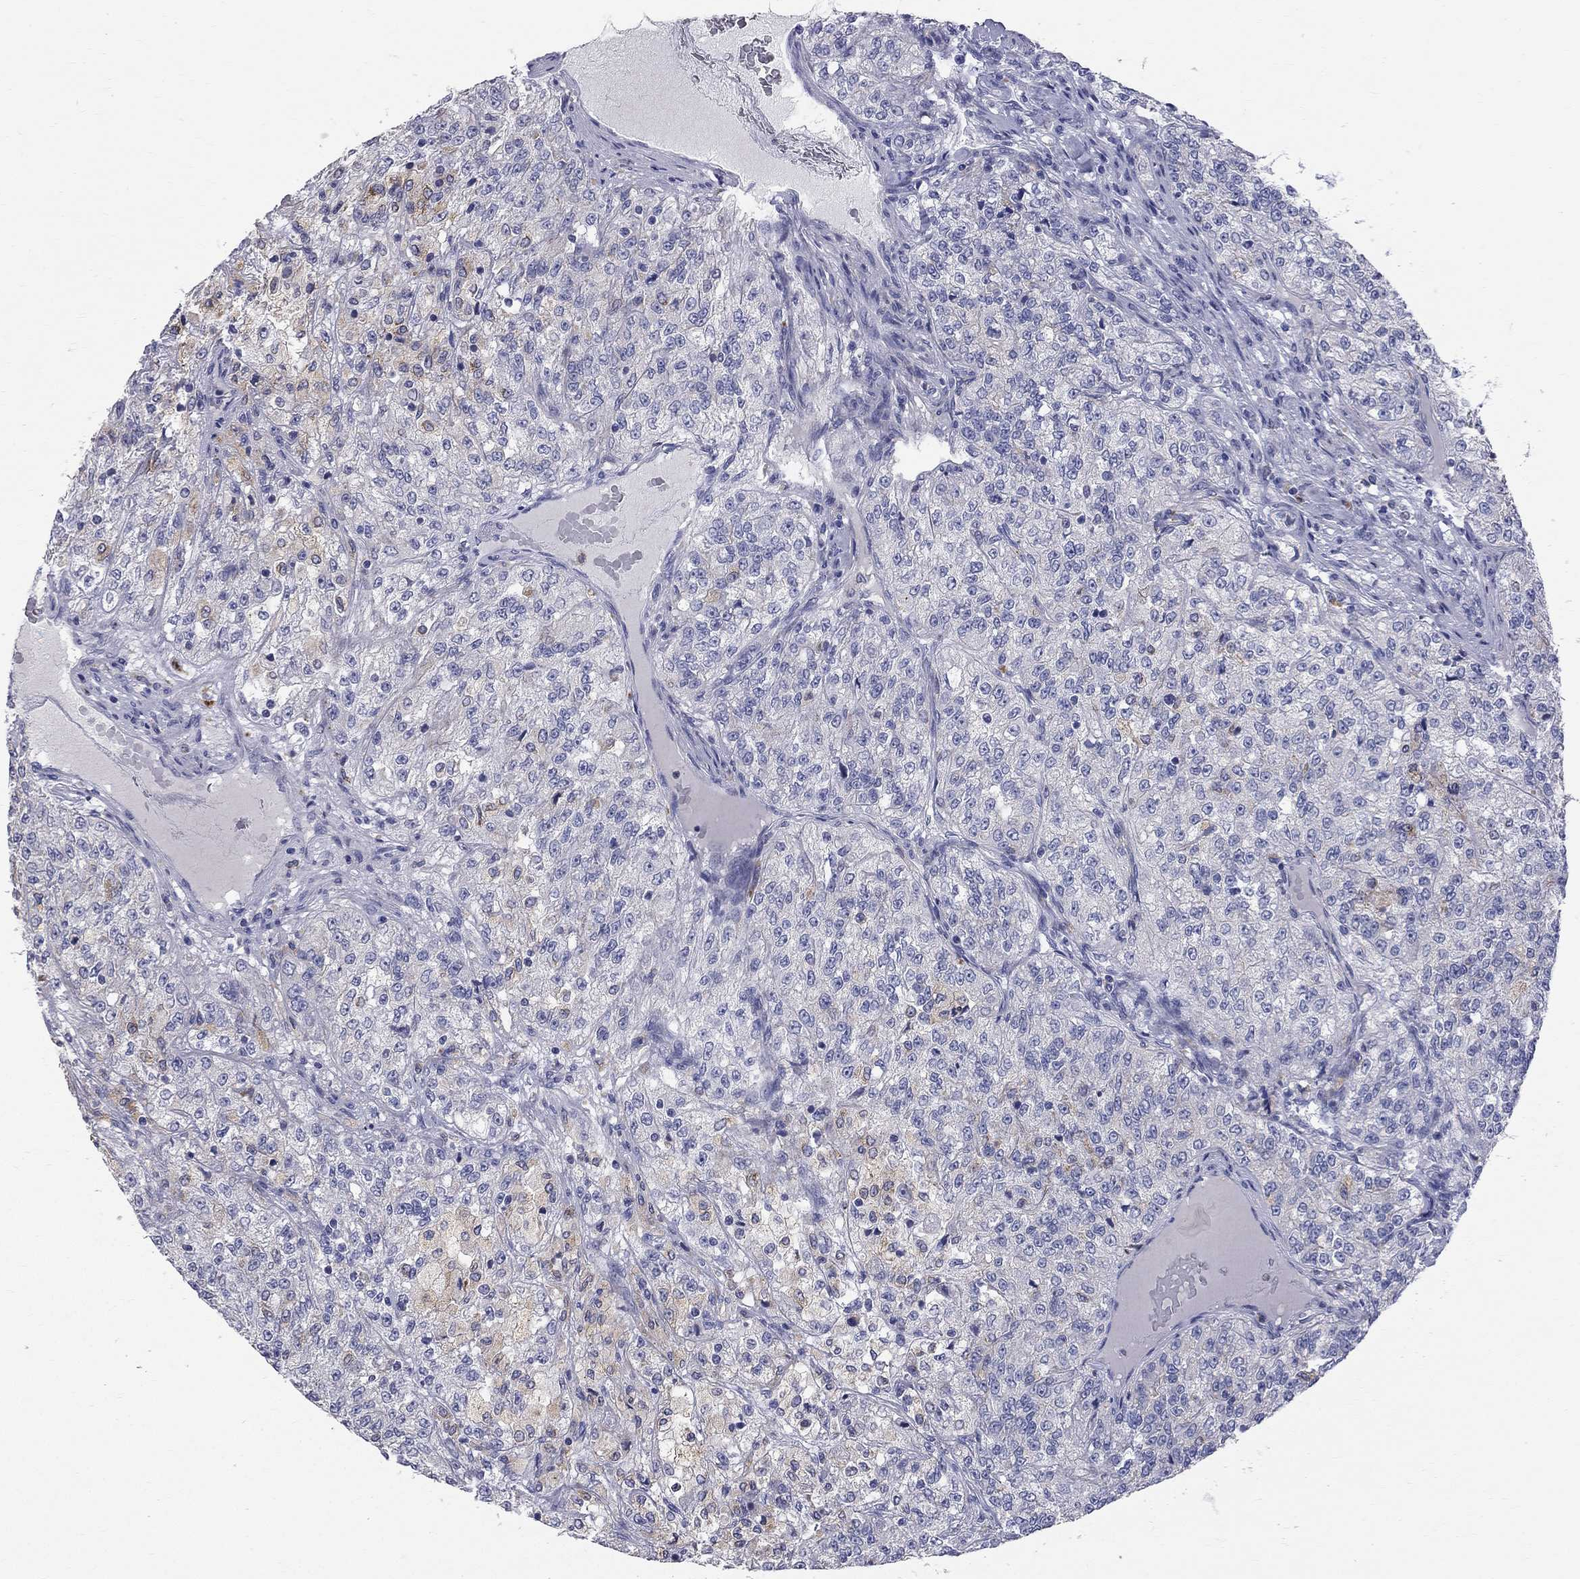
{"staining": {"intensity": "weak", "quantity": "<25%", "location": "cytoplasmic/membranous"}, "tissue": "renal cancer", "cell_type": "Tumor cells", "image_type": "cancer", "snomed": [{"axis": "morphology", "description": "Adenocarcinoma, NOS"}, {"axis": "topography", "description": "Kidney"}], "caption": "Photomicrograph shows no significant protein positivity in tumor cells of renal adenocarcinoma.", "gene": "ACSL1", "patient": {"sex": "female", "age": 63}}